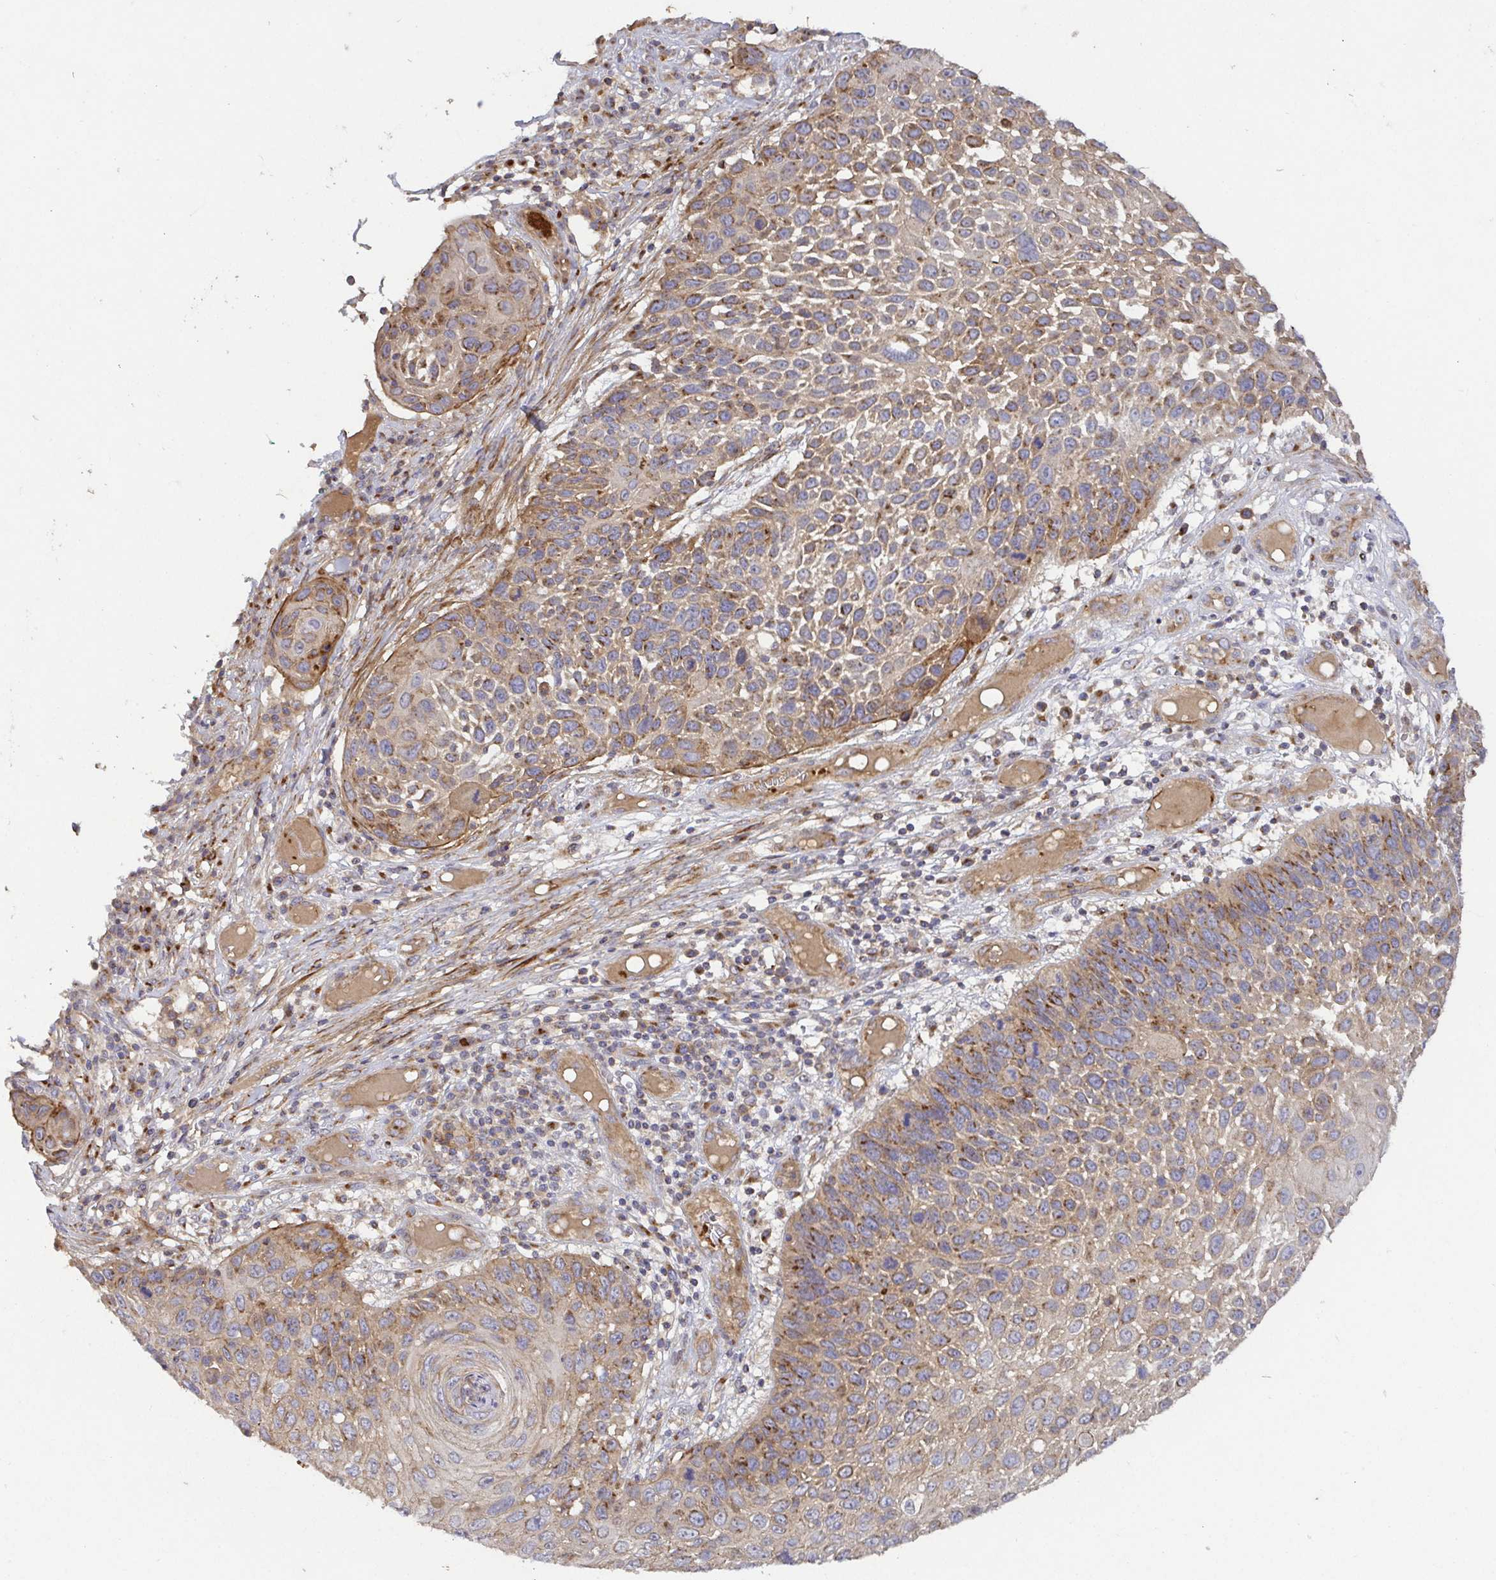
{"staining": {"intensity": "moderate", "quantity": "25%-75%", "location": "cytoplasmic/membranous"}, "tissue": "skin cancer", "cell_type": "Tumor cells", "image_type": "cancer", "snomed": [{"axis": "morphology", "description": "Squamous cell carcinoma, NOS"}, {"axis": "topography", "description": "Skin"}], "caption": "Immunohistochemical staining of human skin cancer demonstrates moderate cytoplasmic/membranous protein positivity in approximately 25%-75% of tumor cells. (brown staining indicates protein expression, while blue staining denotes nuclei).", "gene": "TM9SF4", "patient": {"sex": "male", "age": 92}}